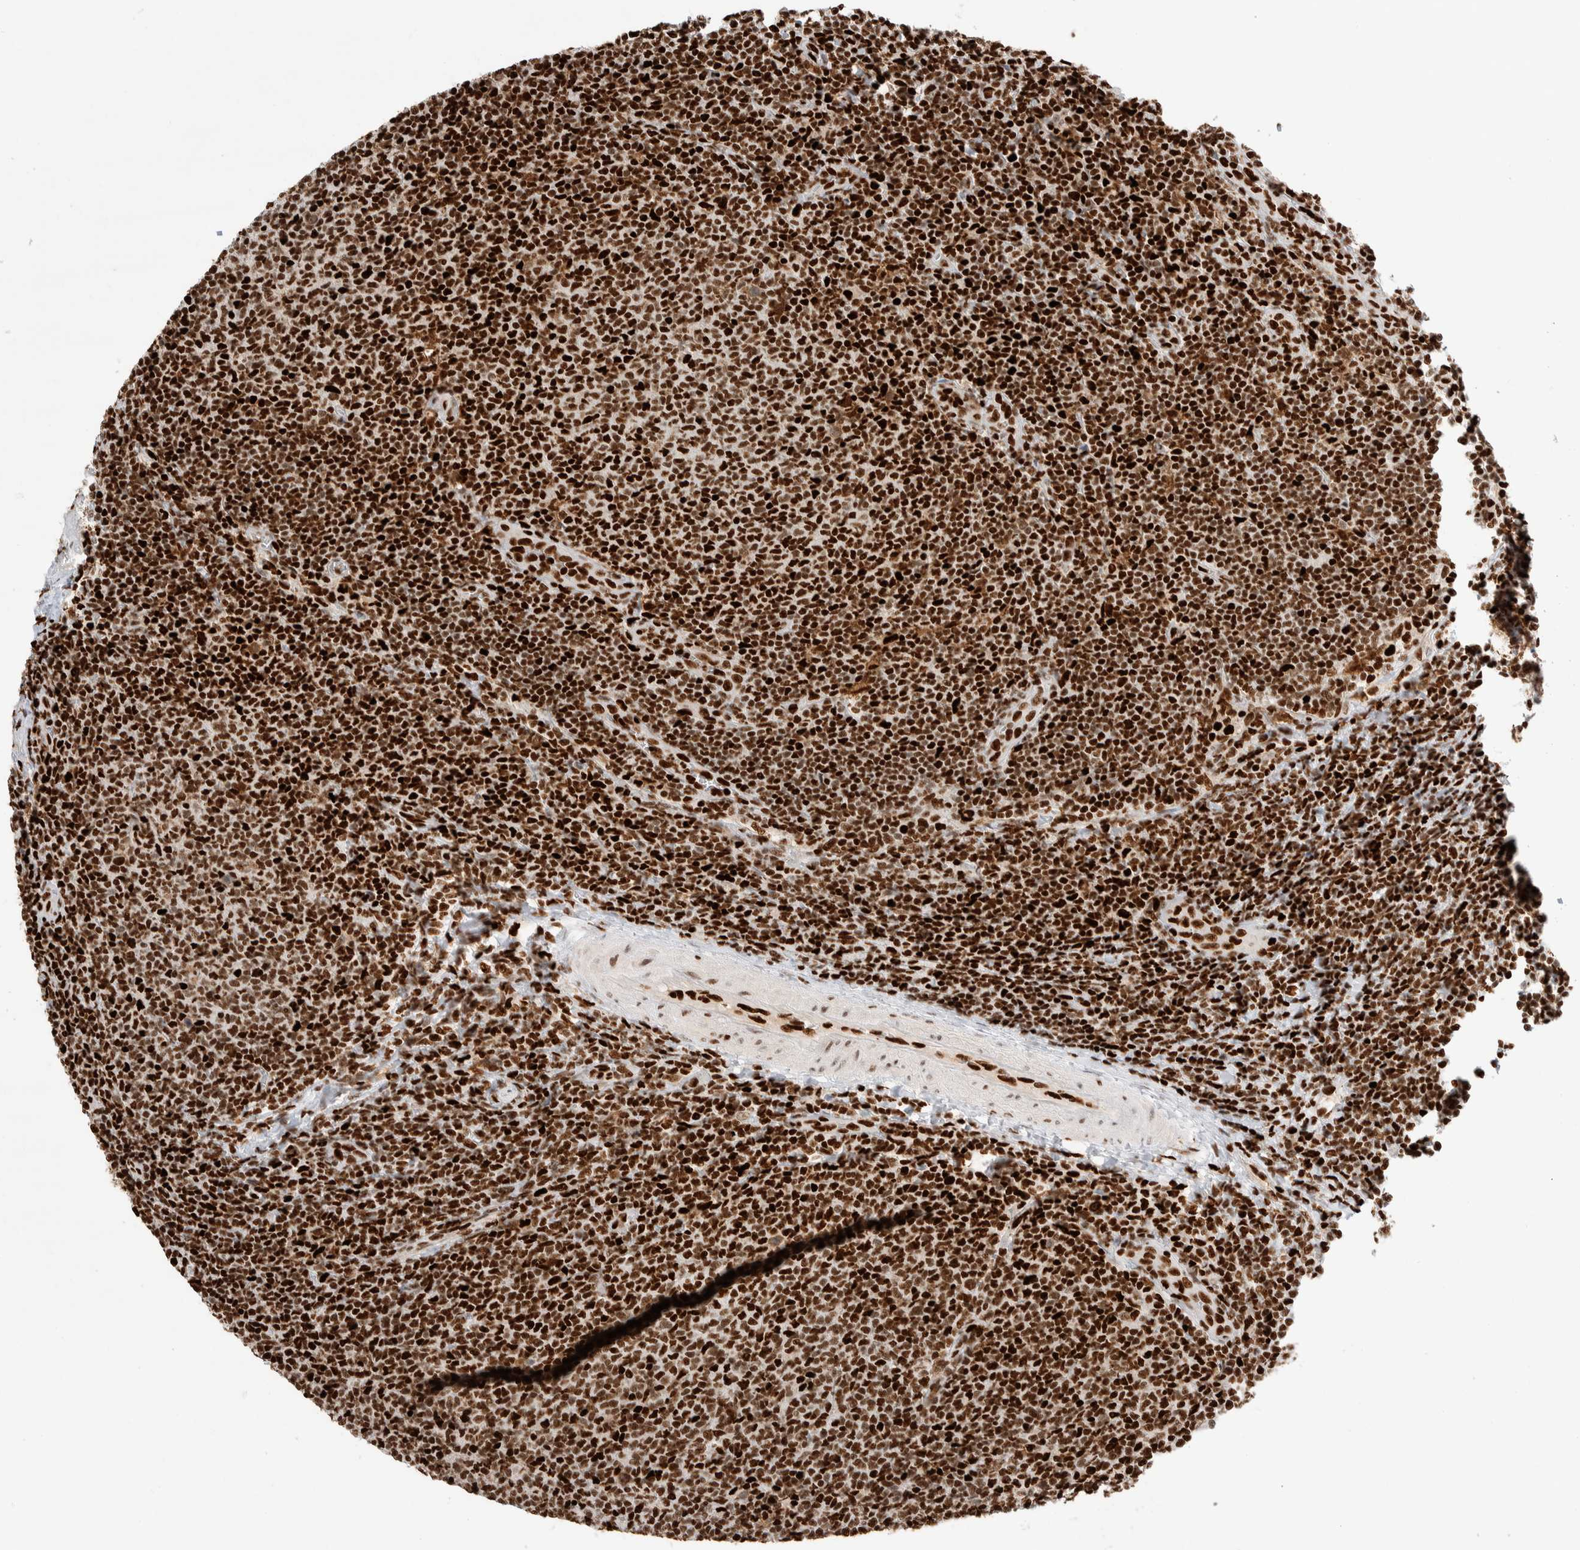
{"staining": {"intensity": "strong", "quantity": ">75%", "location": "cytoplasmic/membranous,nuclear"}, "tissue": "lymphoma", "cell_type": "Tumor cells", "image_type": "cancer", "snomed": [{"axis": "morphology", "description": "Malignant lymphoma, non-Hodgkin's type, Low grade"}, {"axis": "topography", "description": "Lymph node"}], "caption": "A high-resolution photomicrograph shows immunohistochemistry staining of low-grade malignant lymphoma, non-Hodgkin's type, which demonstrates strong cytoplasmic/membranous and nuclear positivity in approximately >75% of tumor cells.", "gene": "RNASEK-C17orf49", "patient": {"sex": "male", "age": 66}}